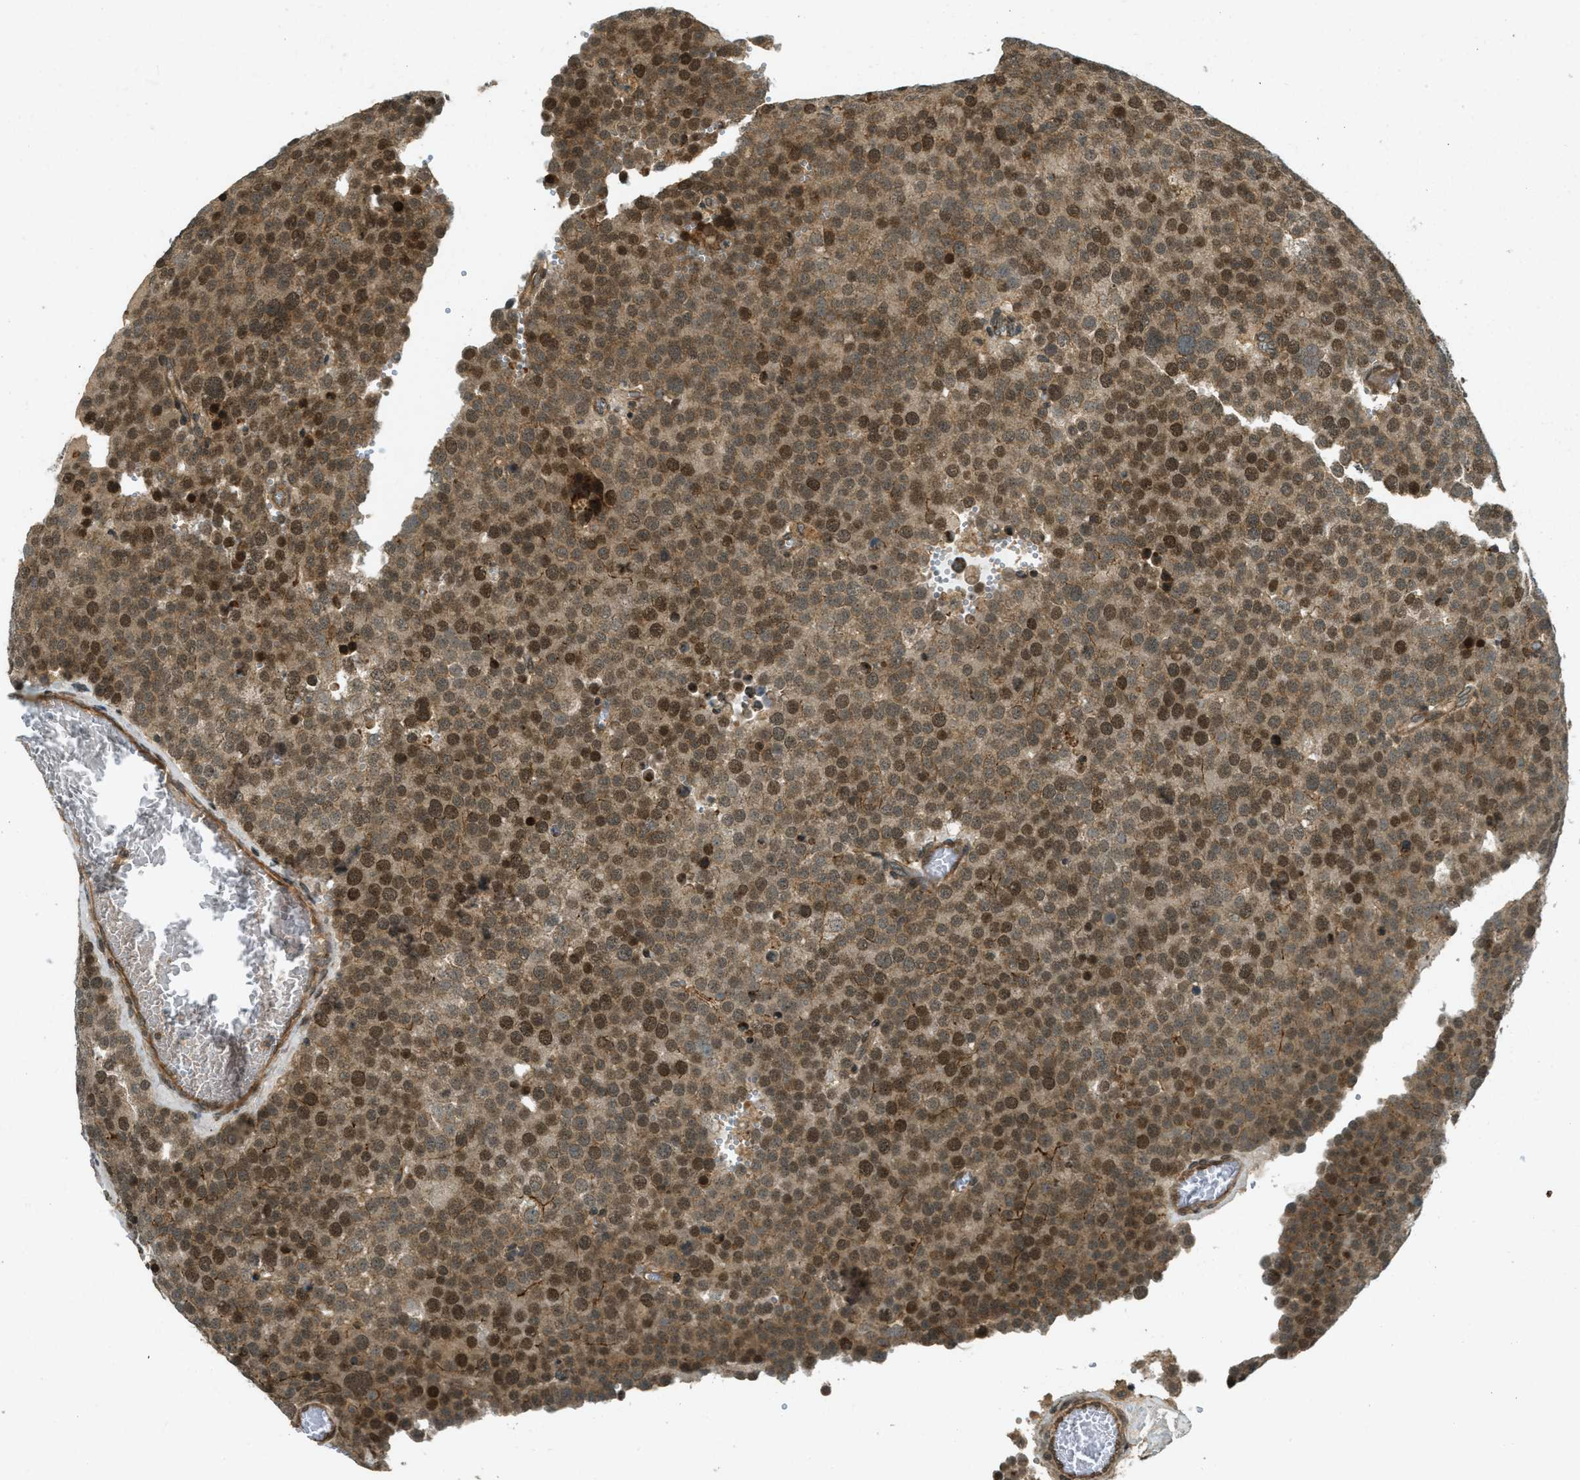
{"staining": {"intensity": "moderate", "quantity": ">75%", "location": "cytoplasmic/membranous,nuclear"}, "tissue": "testis cancer", "cell_type": "Tumor cells", "image_type": "cancer", "snomed": [{"axis": "morphology", "description": "Normal tissue, NOS"}, {"axis": "morphology", "description": "Seminoma, NOS"}, {"axis": "topography", "description": "Testis"}], "caption": "A photomicrograph showing moderate cytoplasmic/membranous and nuclear positivity in about >75% of tumor cells in testis cancer (seminoma), as visualized by brown immunohistochemical staining.", "gene": "EIF2AK3", "patient": {"sex": "male", "age": 71}}